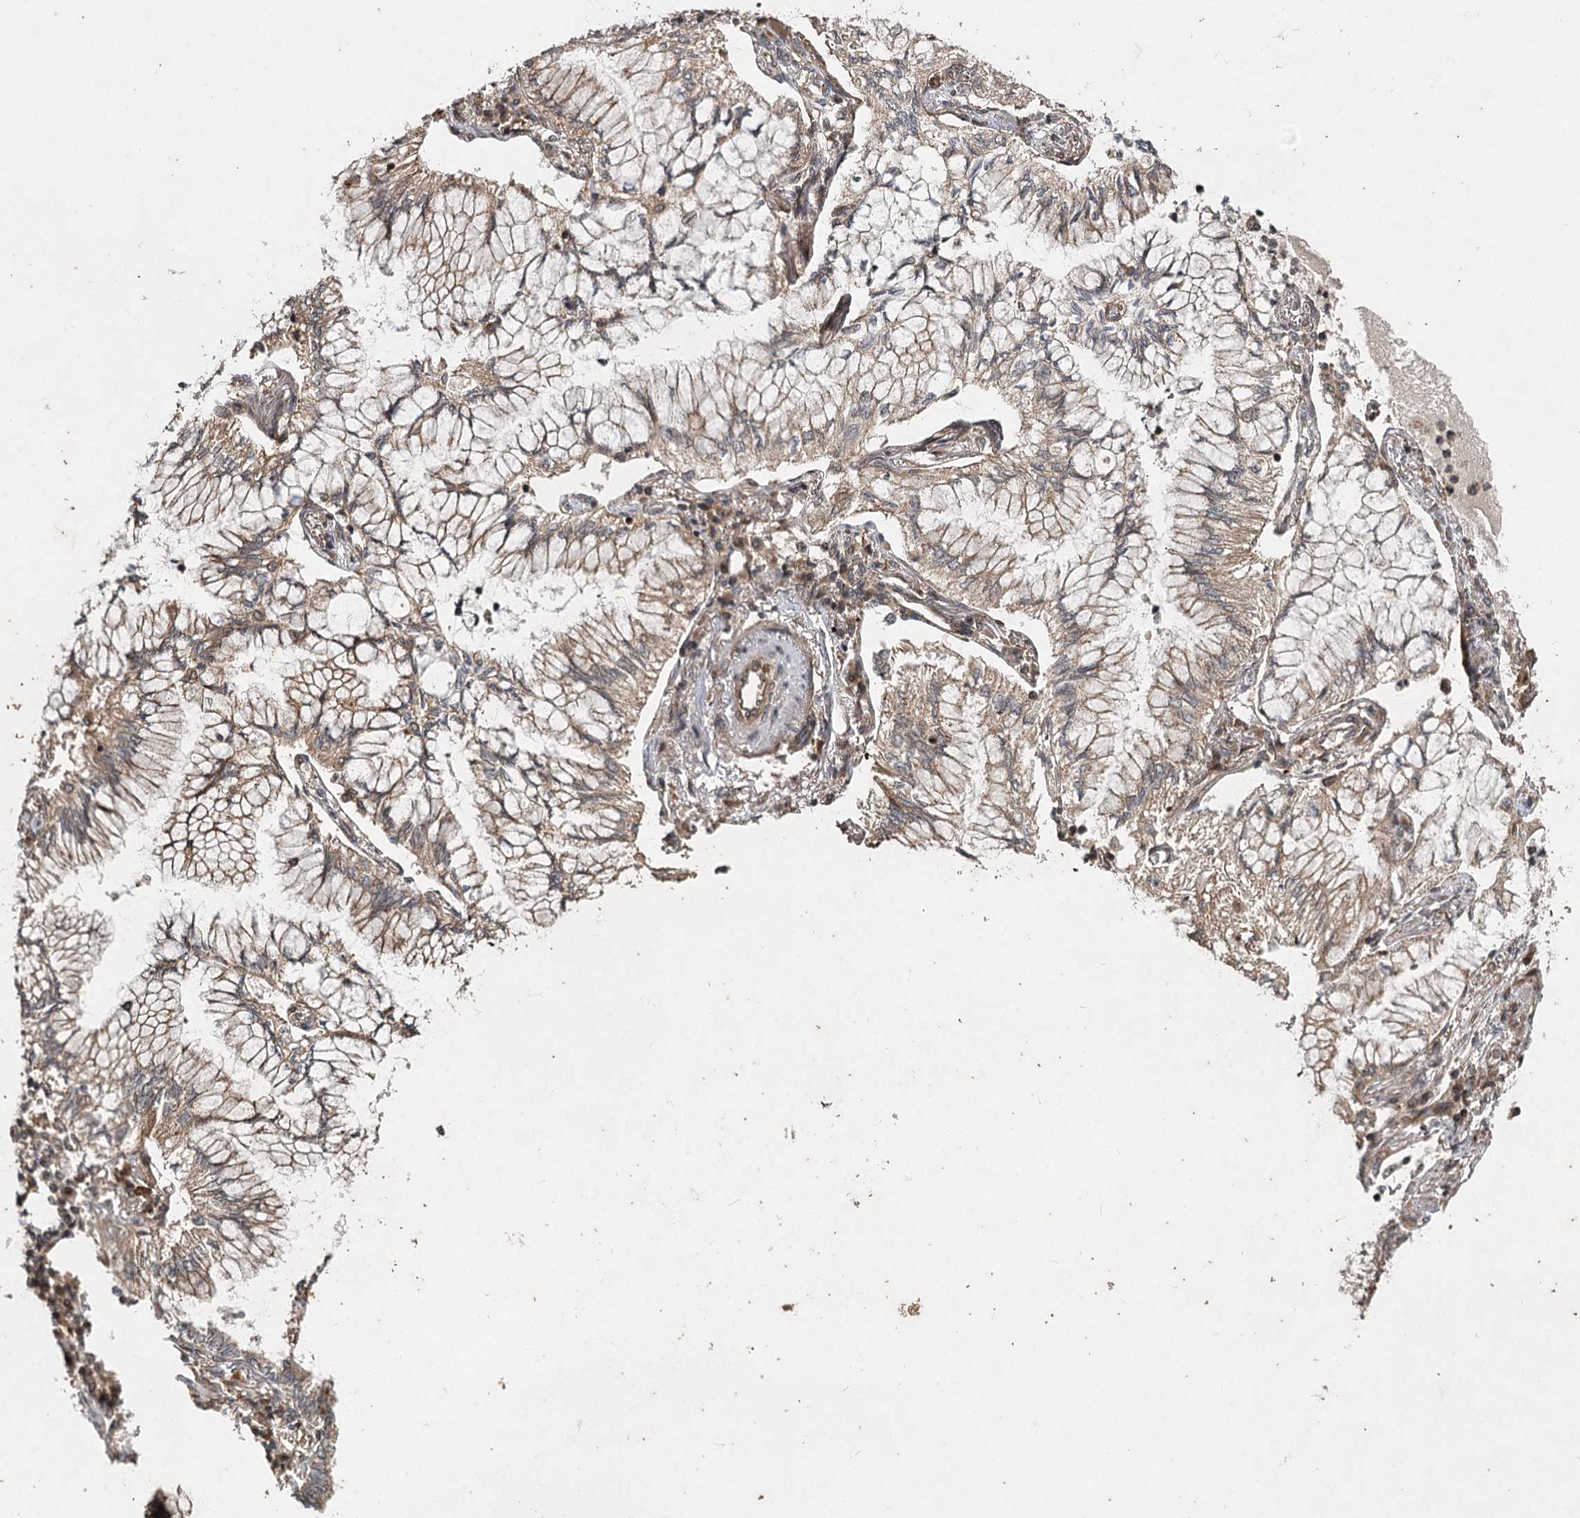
{"staining": {"intensity": "moderate", "quantity": ">75%", "location": "cytoplasmic/membranous"}, "tissue": "lung cancer", "cell_type": "Tumor cells", "image_type": "cancer", "snomed": [{"axis": "morphology", "description": "Adenocarcinoma, NOS"}, {"axis": "topography", "description": "Lung"}], "caption": "Adenocarcinoma (lung) stained with IHC shows moderate cytoplasmic/membranous staining in approximately >75% of tumor cells.", "gene": "INSIG2", "patient": {"sex": "female", "age": 70}}